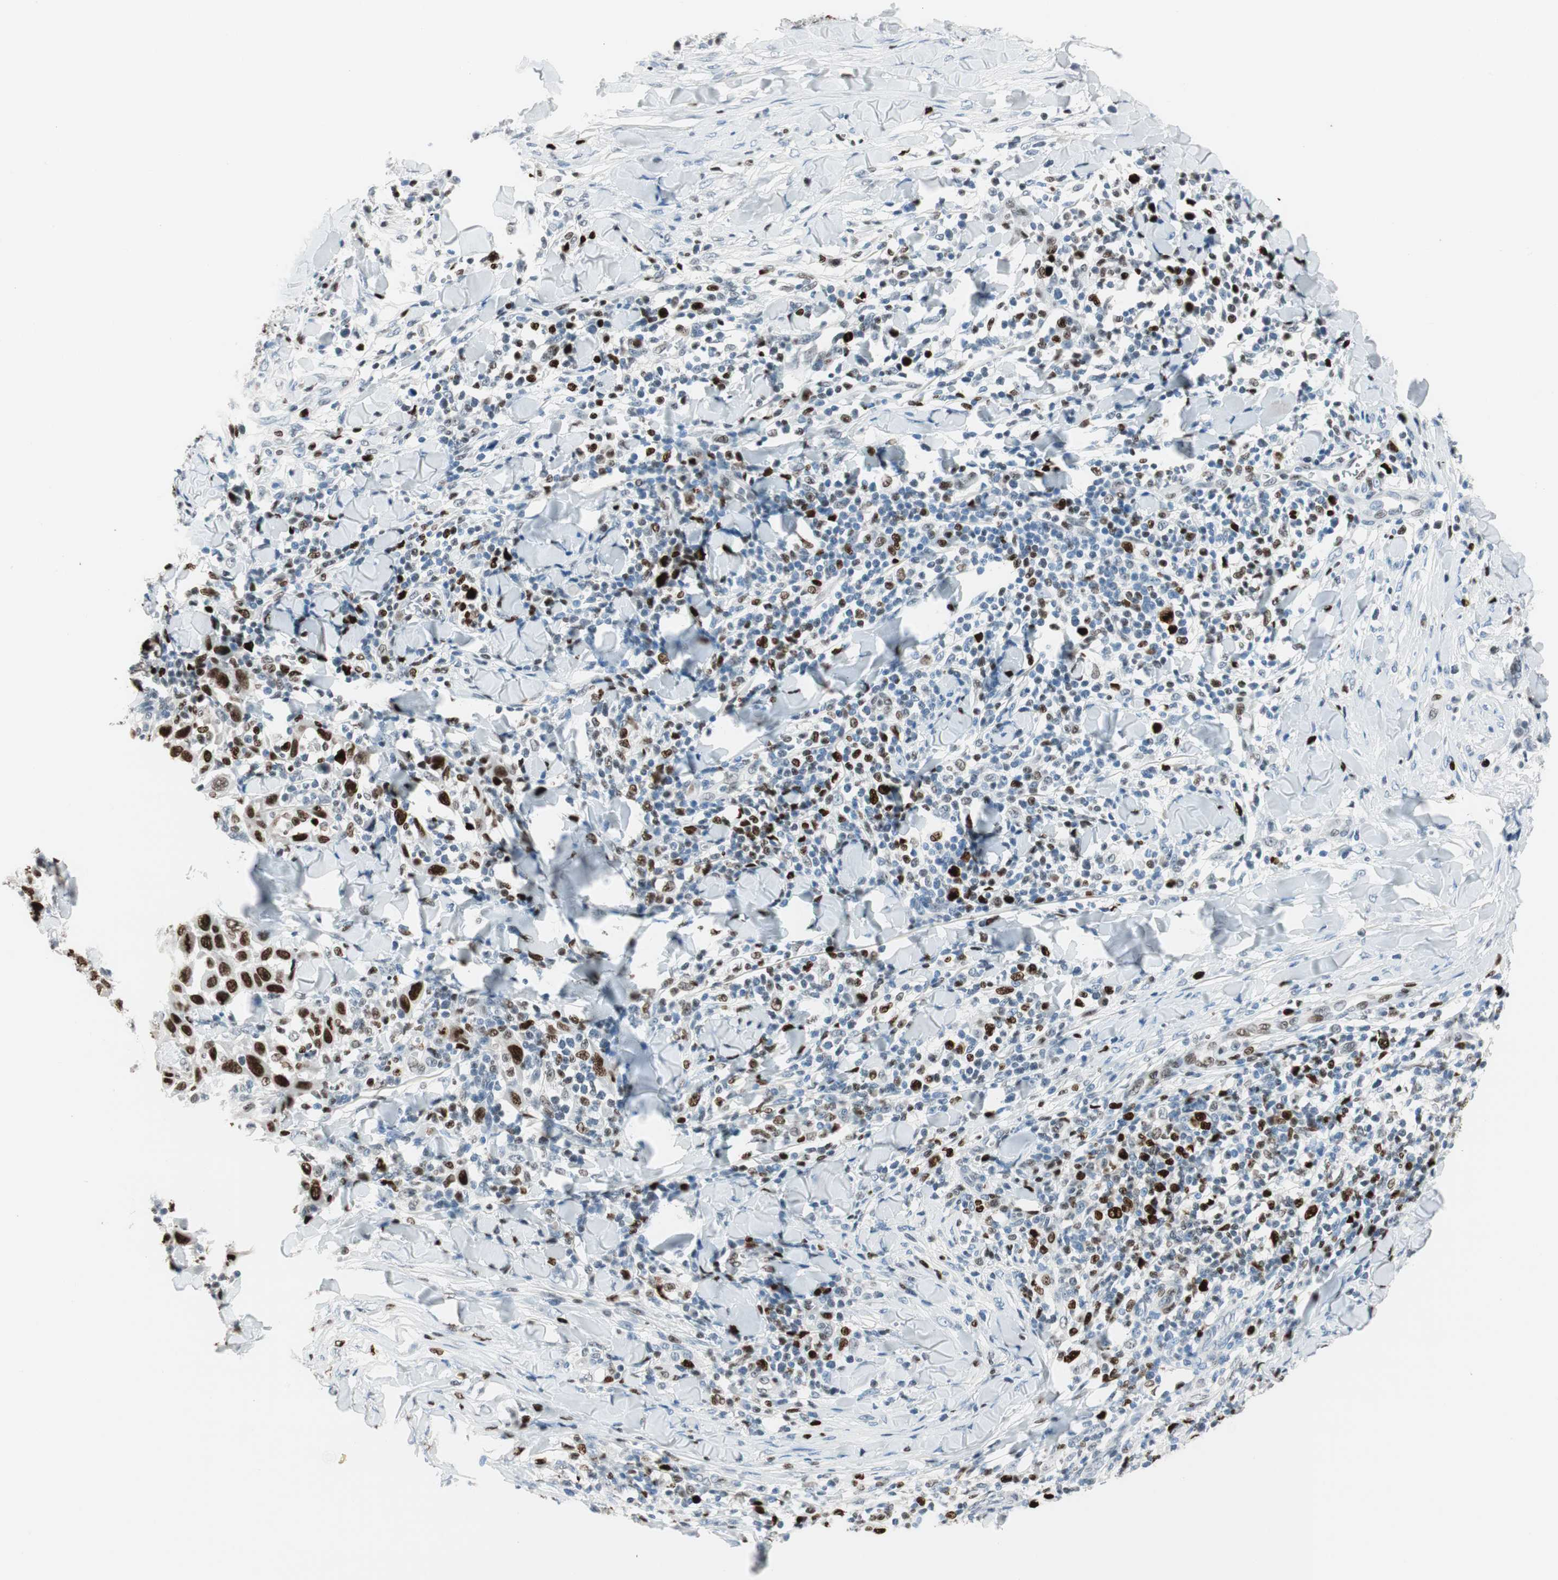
{"staining": {"intensity": "strong", "quantity": ">75%", "location": "nuclear"}, "tissue": "skin cancer", "cell_type": "Tumor cells", "image_type": "cancer", "snomed": [{"axis": "morphology", "description": "Squamous cell carcinoma, NOS"}, {"axis": "topography", "description": "Skin"}], "caption": "IHC (DAB (3,3'-diaminobenzidine)) staining of squamous cell carcinoma (skin) reveals strong nuclear protein positivity in approximately >75% of tumor cells. The staining was performed using DAB (3,3'-diaminobenzidine) to visualize the protein expression in brown, while the nuclei were stained in blue with hematoxylin (Magnification: 20x).", "gene": "EZH2", "patient": {"sex": "male", "age": 24}}